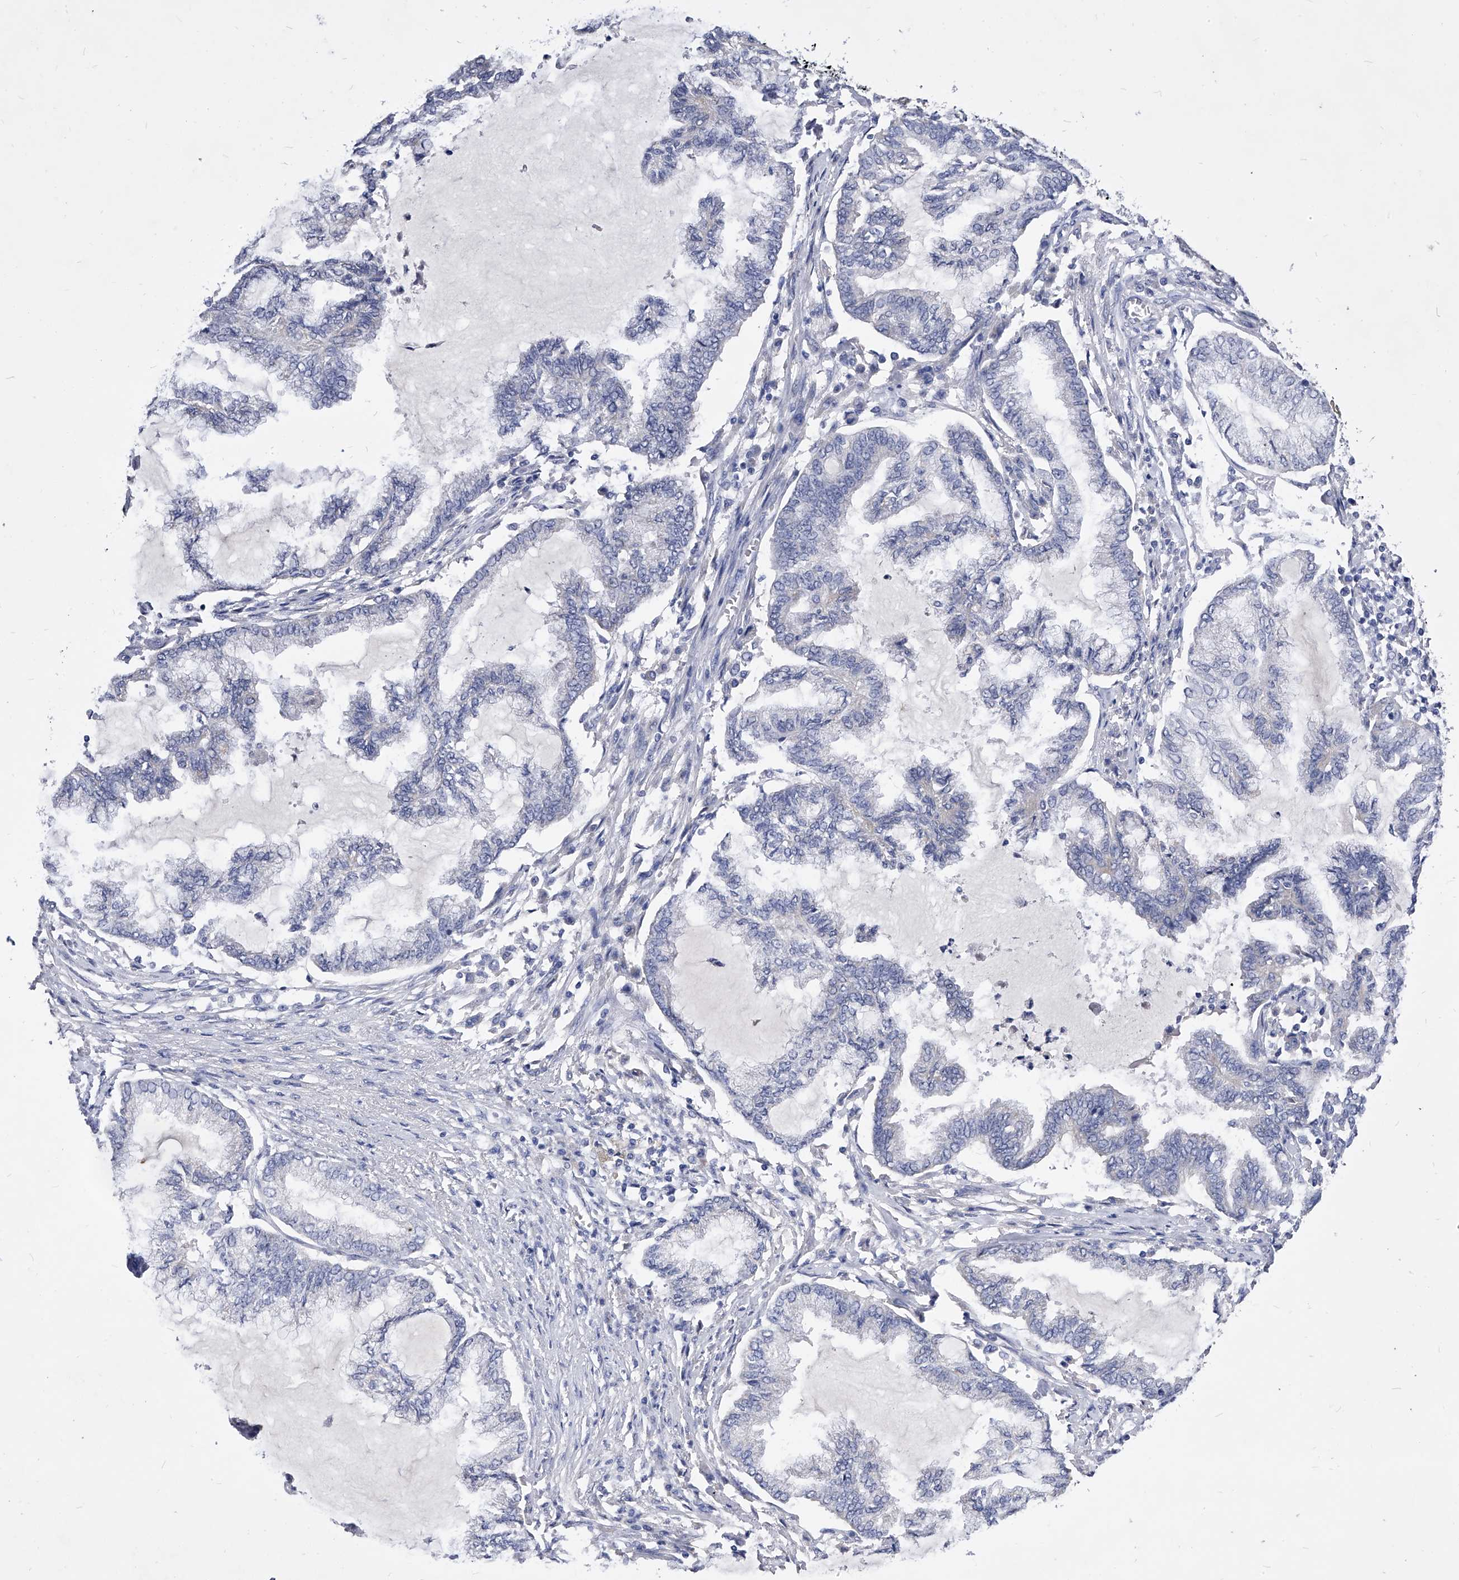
{"staining": {"intensity": "negative", "quantity": "none", "location": "none"}, "tissue": "endometrial cancer", "cell_type": "Tumor cells", "image_type": "cancer", "snomed": [{"axis": "morphology", "description": "Adenocarcinoma, NOS"}, {"axis": "topography", "description": "Endometrium"}], "caption": "Immunohistochemistry image of human endometrial cancer (adenocarcinoma) stained for a protein (brown), which reveals no staining in tumor cells.", "gene": "ZNF529", "patient": {"sex": "female", "age": 86}}